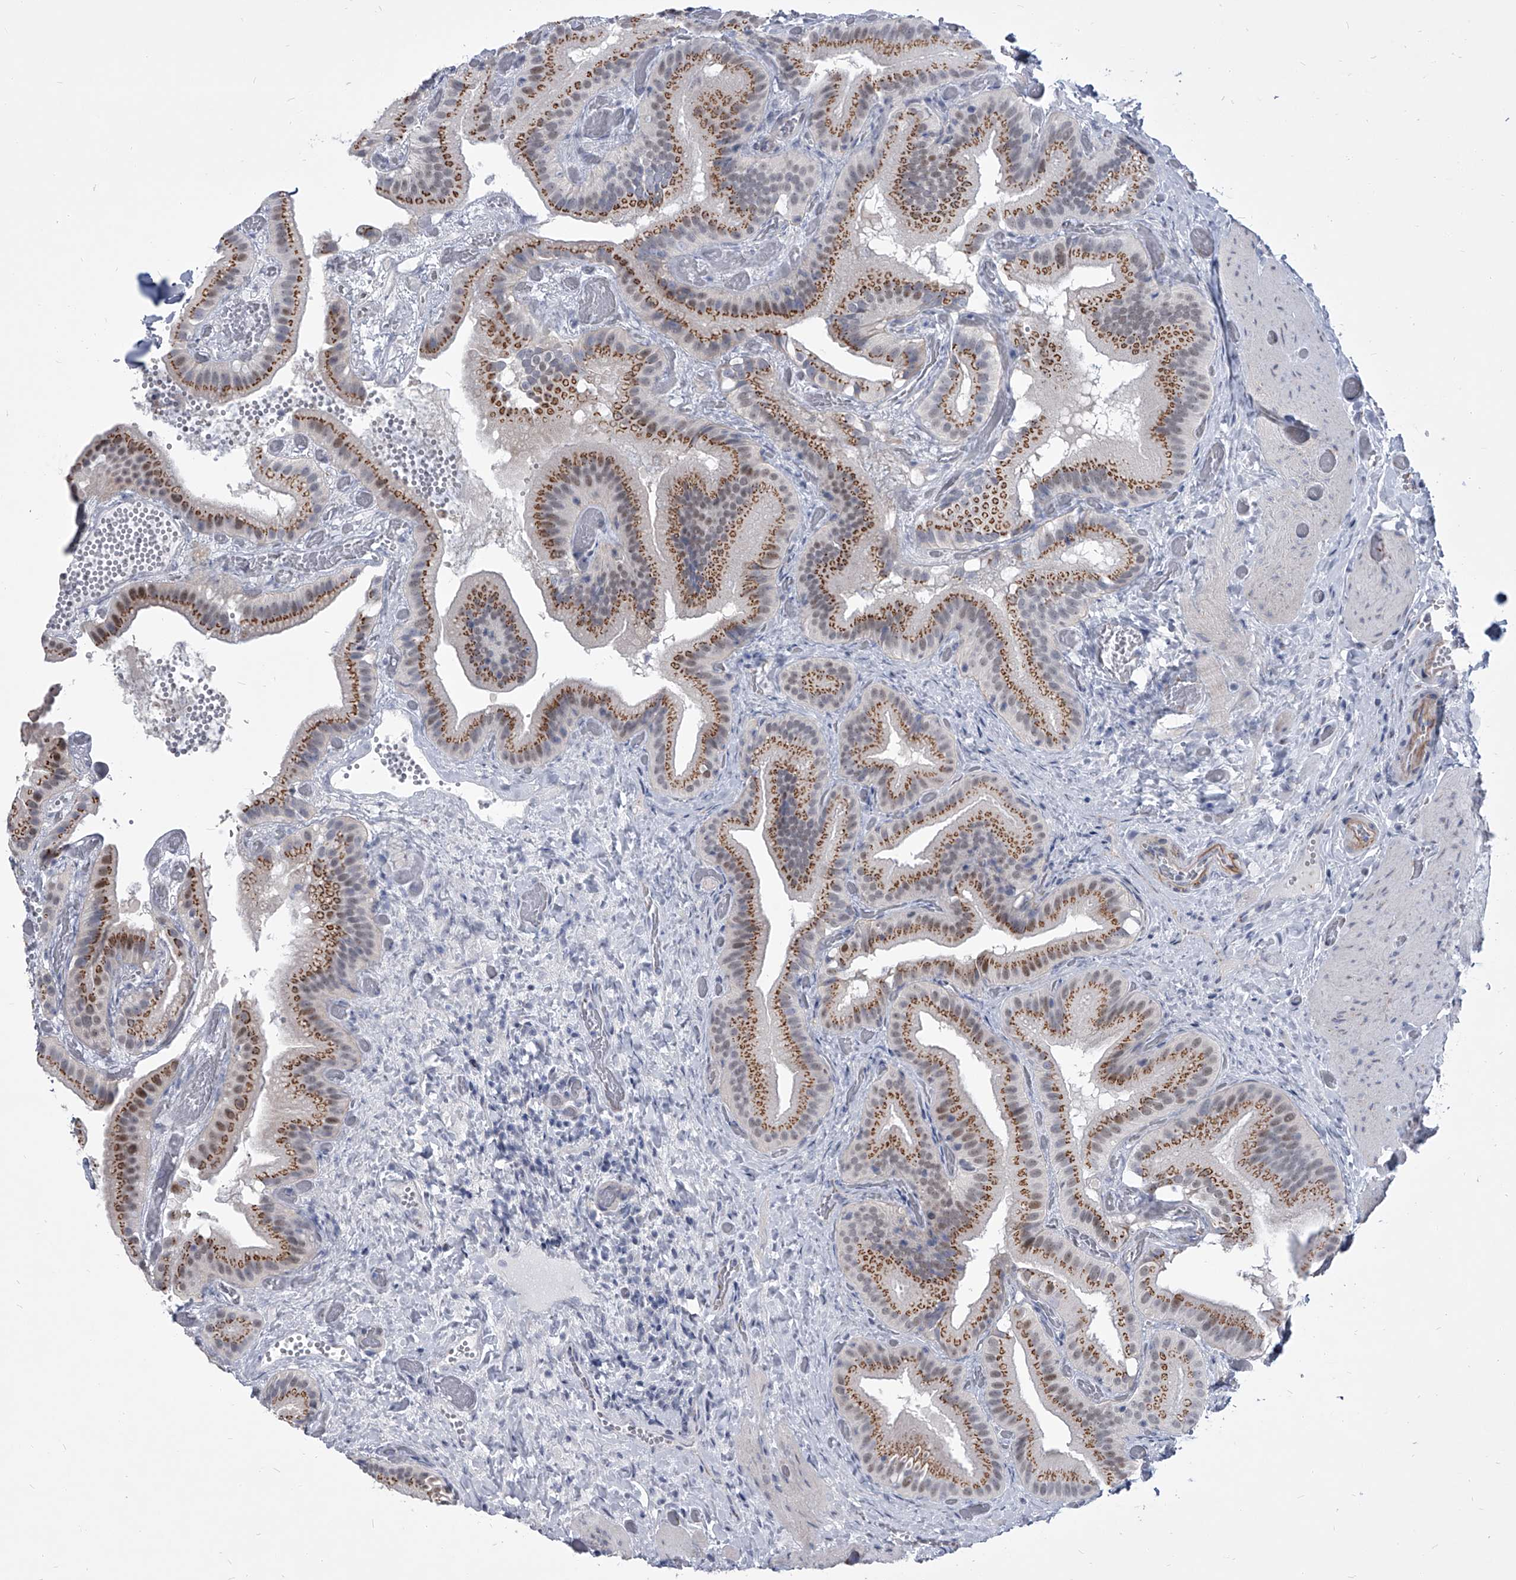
{"staining": {"intensity": "moderate", "quantity": ">75%", "location": "cytoplasmic/membranous,nuclear"}, "tissue": "gallbladder", "cell_type": "Glandular cells", "image_type": "normal", "snomed": [{"axis": "morphology", "description": "Normal tissue, NOS"}, {"axis": "topography", "description": "Gallbladder"}], "caption": "Immunohistochemical staining of benign human gallbladder displays >75% levels of moderate cytoplasmic/membranous,nuclear protein expression in about >75% of glandular cells. (Stains: DAB in brown, nuclei in blue, Microscopy: brightfield microscopy at high magnification).", "gene": "EVA1C", "patient": {"sex": "female", "age": 64}}